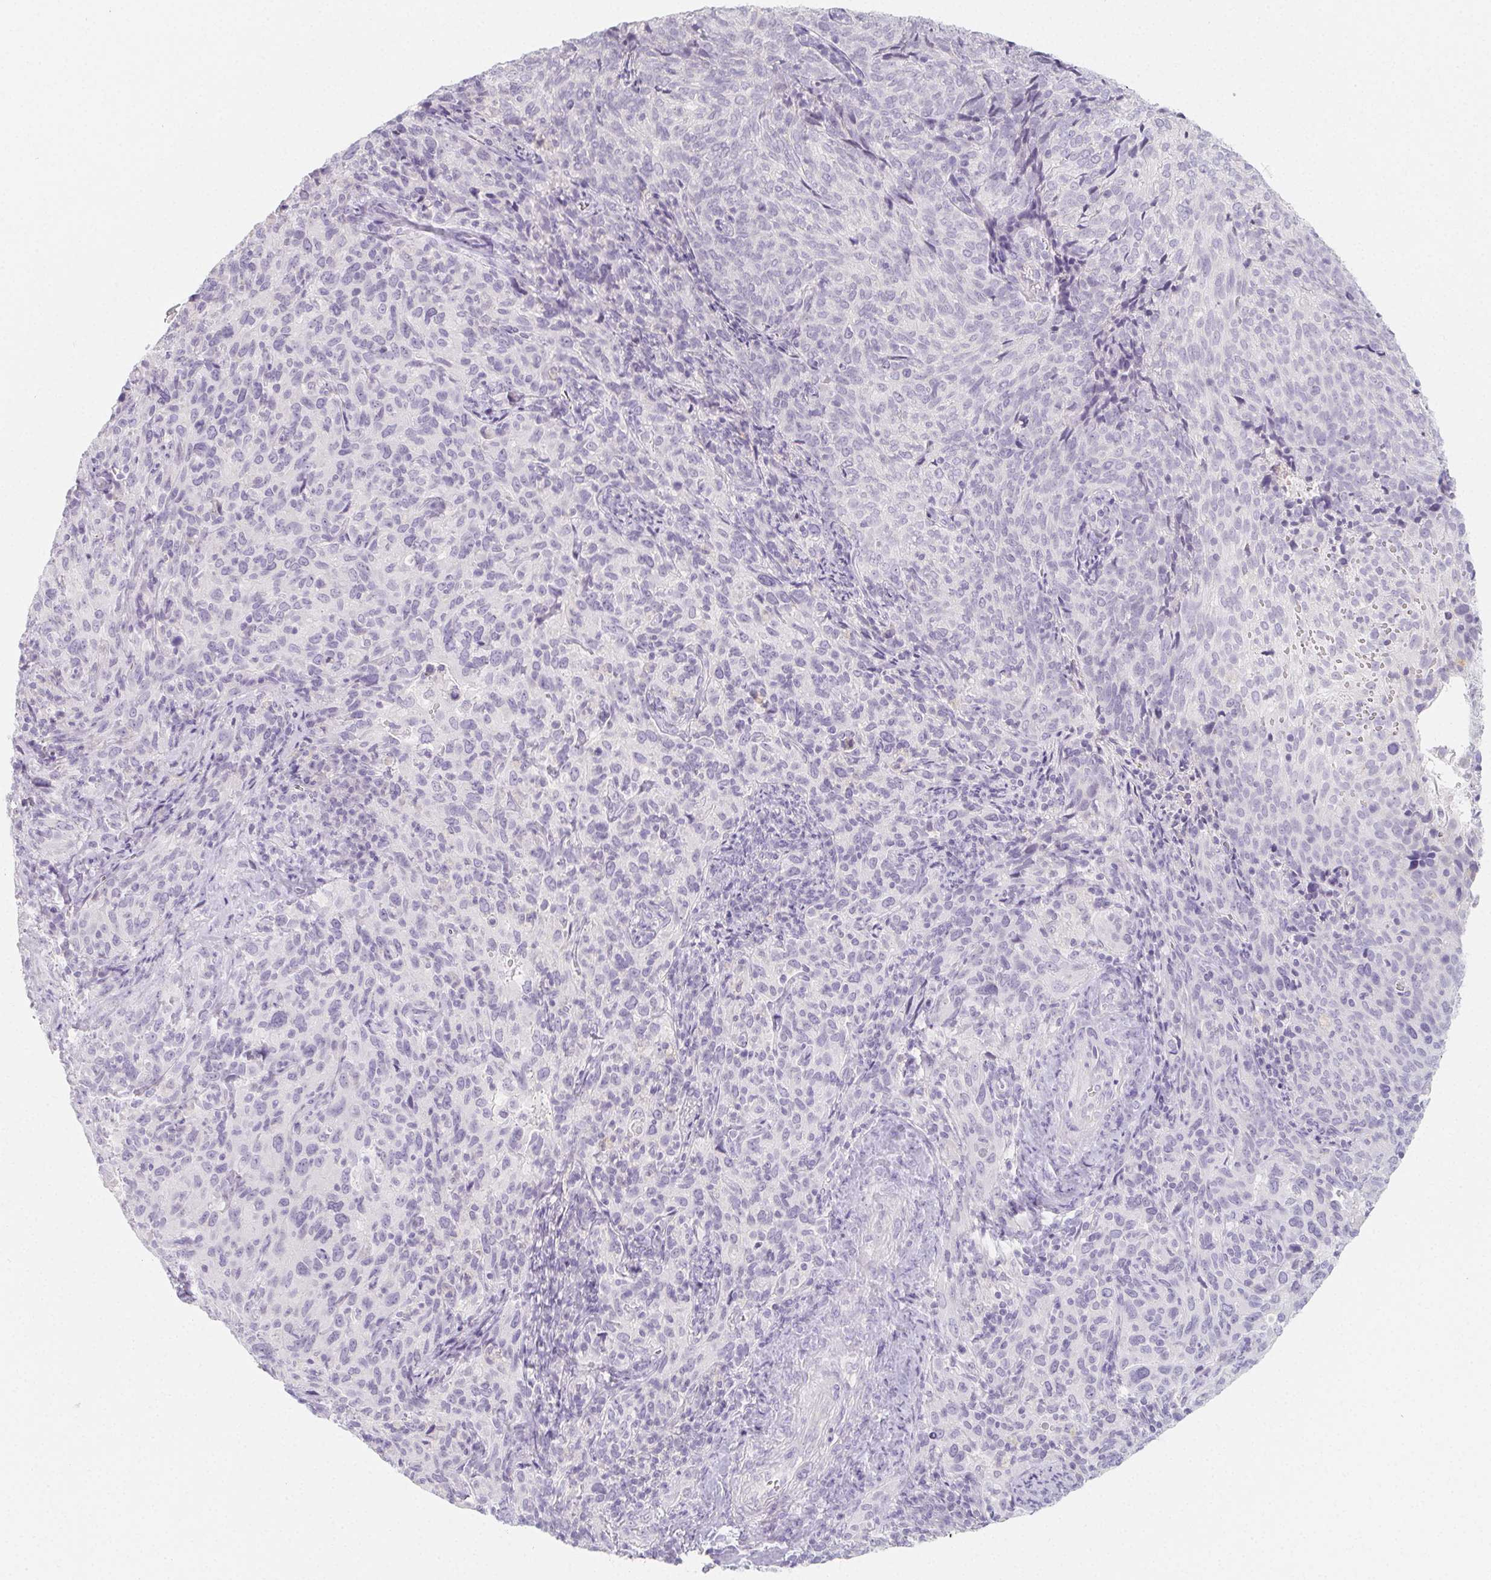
{"staining": {"intensity": "negative", "quantity": "none", "location": "none"}, "tissue": "cervical cancer", "cell_type": "Tumor cells", "image_type": "cancer", "snomed": [{"axis": "morphology", "description": "Squamous cell carcinoma, NOS"}, {"axis": "topography", "description": "Cervix"}], "caption": "Tumor cells show no significant positivity in squamous cell carcinoma (cervical).", "gene": "GLIPR1L1", "patient": {"sex": "female", "age": 51}}